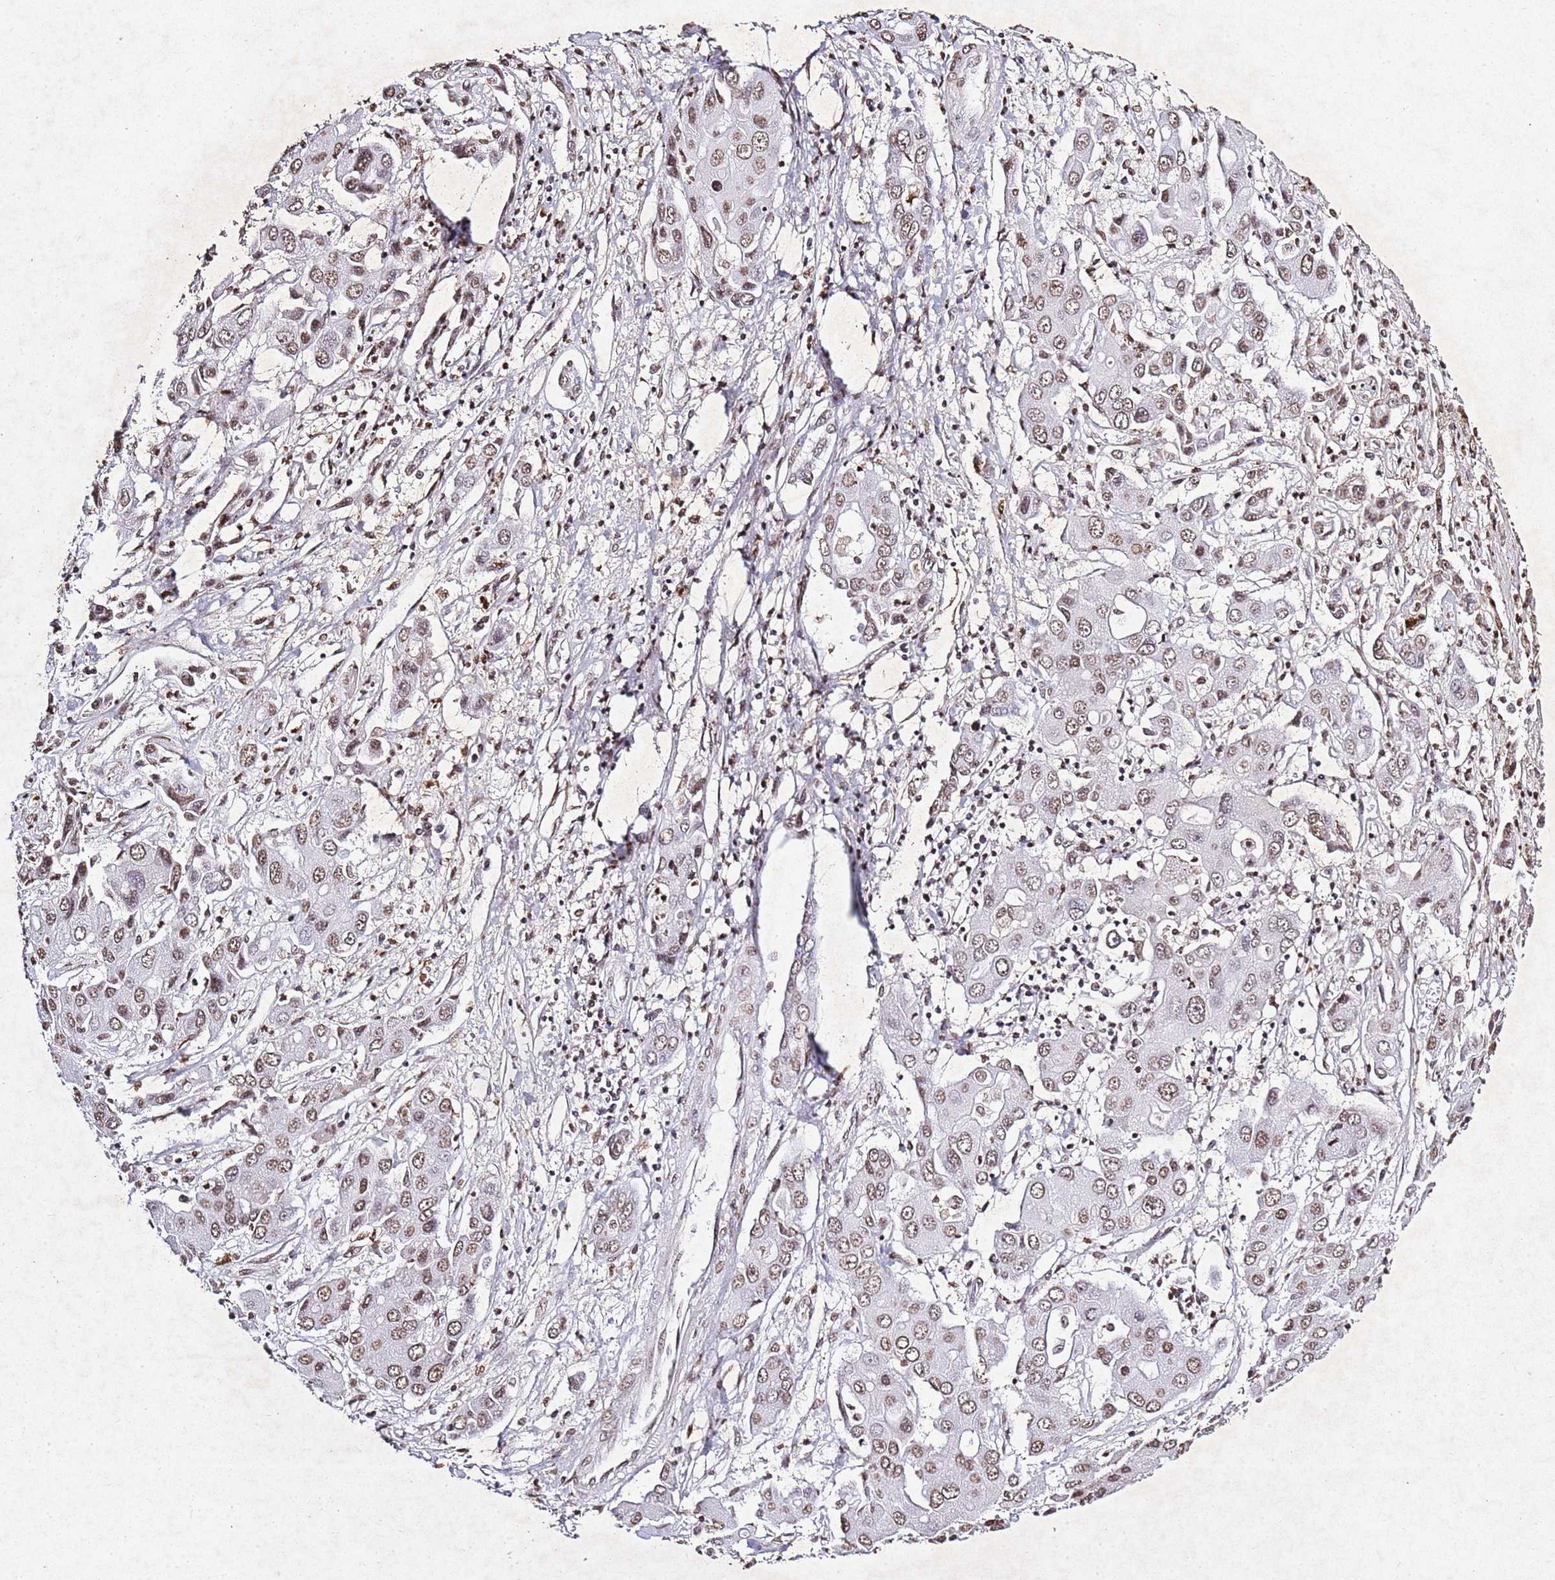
{"staining": {"intensity": "moderate", "quantity": ">75%", "location": "nuclear"}, "tissue": "liver cancer", "cell_type": "Tumor cells", "image_type": "cancer", "snomed": [{"axis": "morphology", "description": "Cholangiocarcinoma"}, {"axis": "topography", "description": "Liver"}], "caption": "Liver cholangiocarcinoma stained with immunohistochemistry (IHC) shows moderate nuclear staining in about >75% of tumor cells.", "gene": "BMAL1", "patient": {"sex": "male", "age": 67}}